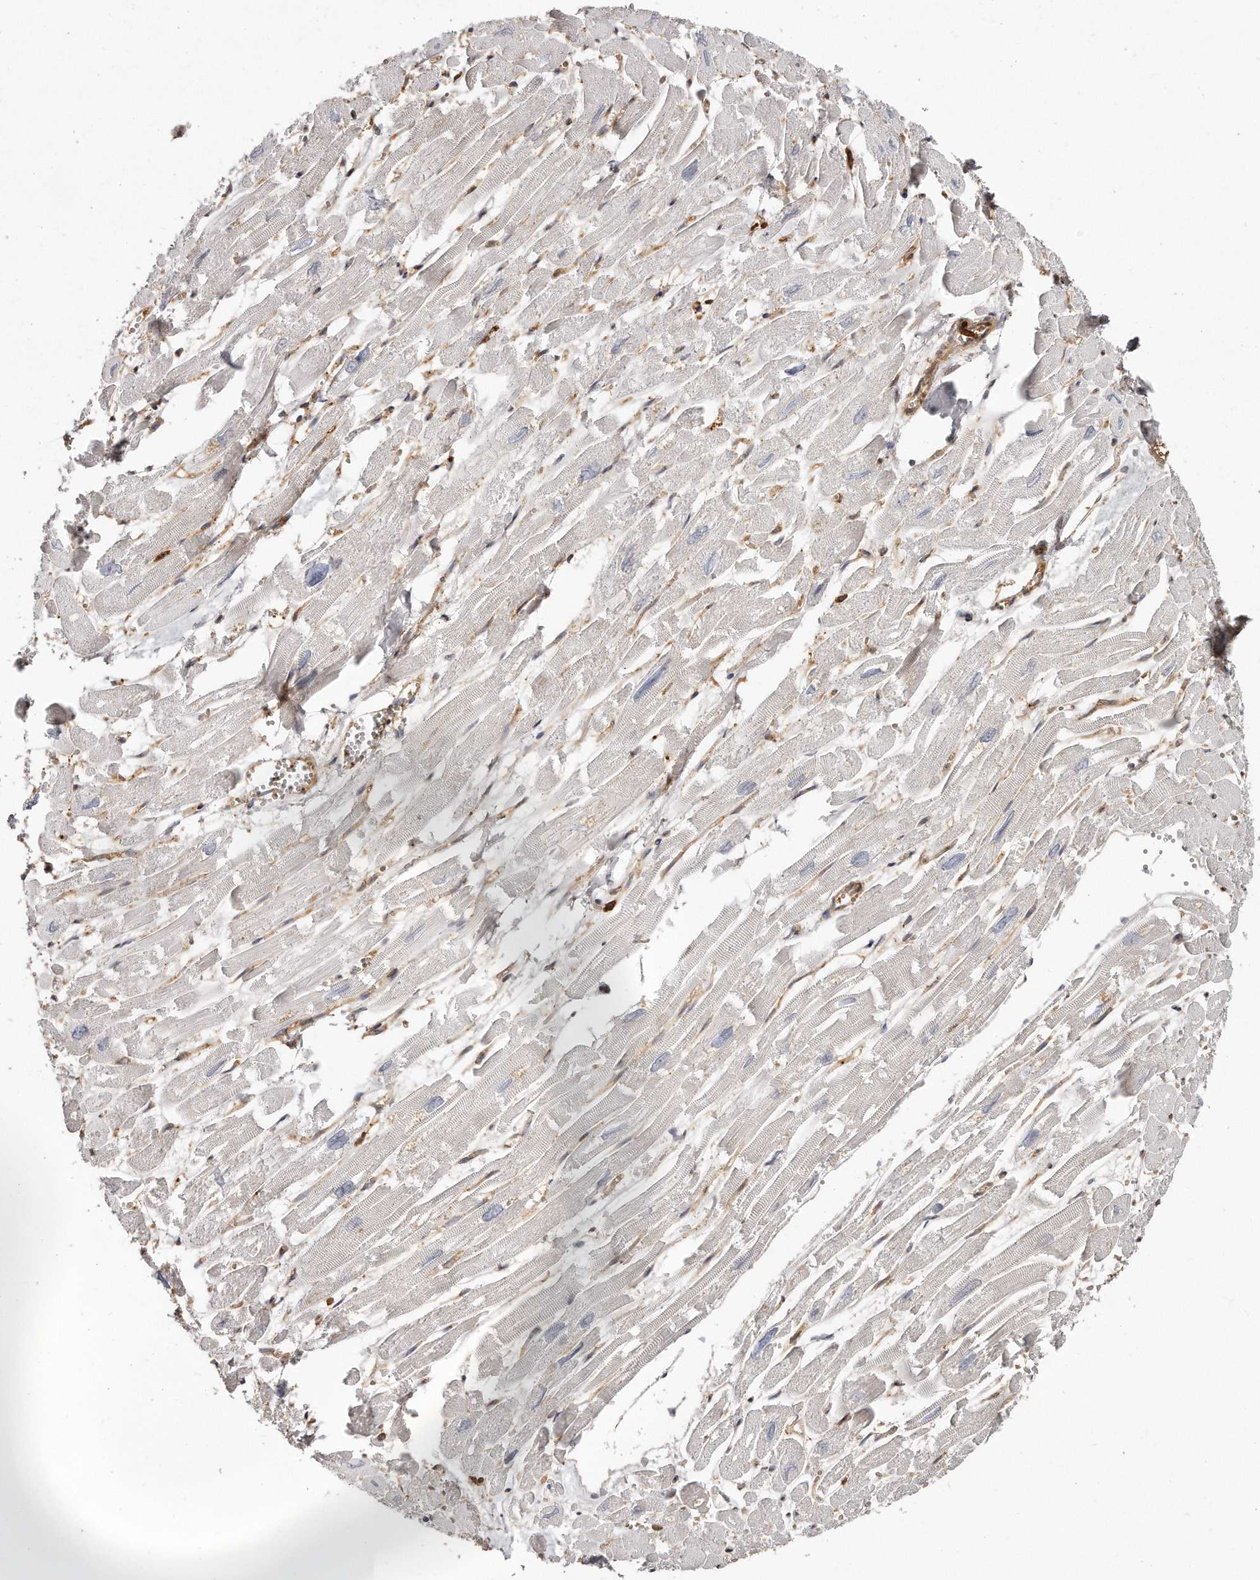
{"staining": {"intensity": "negative", "quantity": "none", "location": "none"}, "tissue": "heart muscle", "cell_type": "Cardiomyocytes", "image_type": "normal", "snomed": [{"axis": "morphology", "description": "Normal tissue, NOS"}, {"axis": "topography", "description": "Heart"}], "caption": "Heart muscle stained for a protein using immunohistochemistry reveals no expression cardiomyocytes.", "gene": "CAP1", "patient": {"sex": "male", "age": 54}}